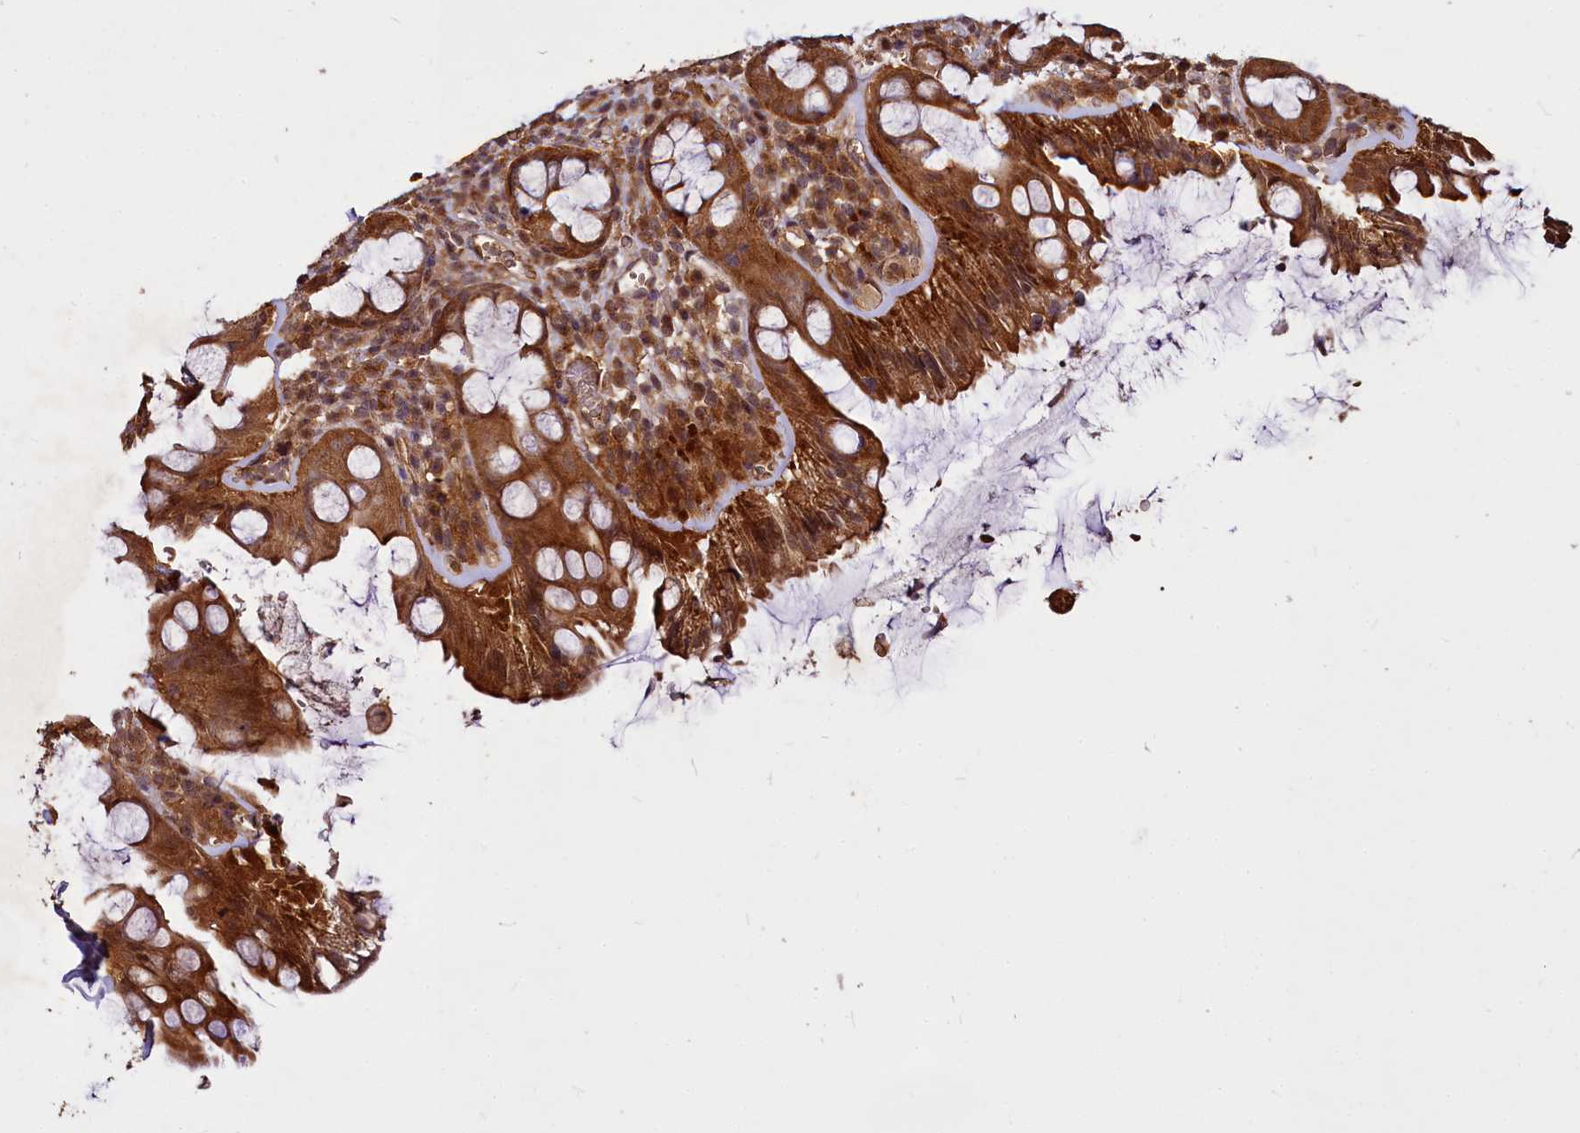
{"staining": {"intensity": "strong", "quantity": ">75%", "location": "cytoplasmic/membranous,nuclear"}, "tissue": "rectum", "cell_type": "Glandular cells", "image_type": "normal", "snomed": [{"axis": "morphology", "description": "Normal tissue, NOS"}, {"axis": "topography", "description": "Rectum"}], "caption": "Immunohistochemistry (DAB) staining of normal rectum reveals strong cytoplasmic/membranous,nuclear protein expression in approximately >75% of glandular cells.", "gene": "VPS51", "patient": {"sex": "female", "age": 57}}